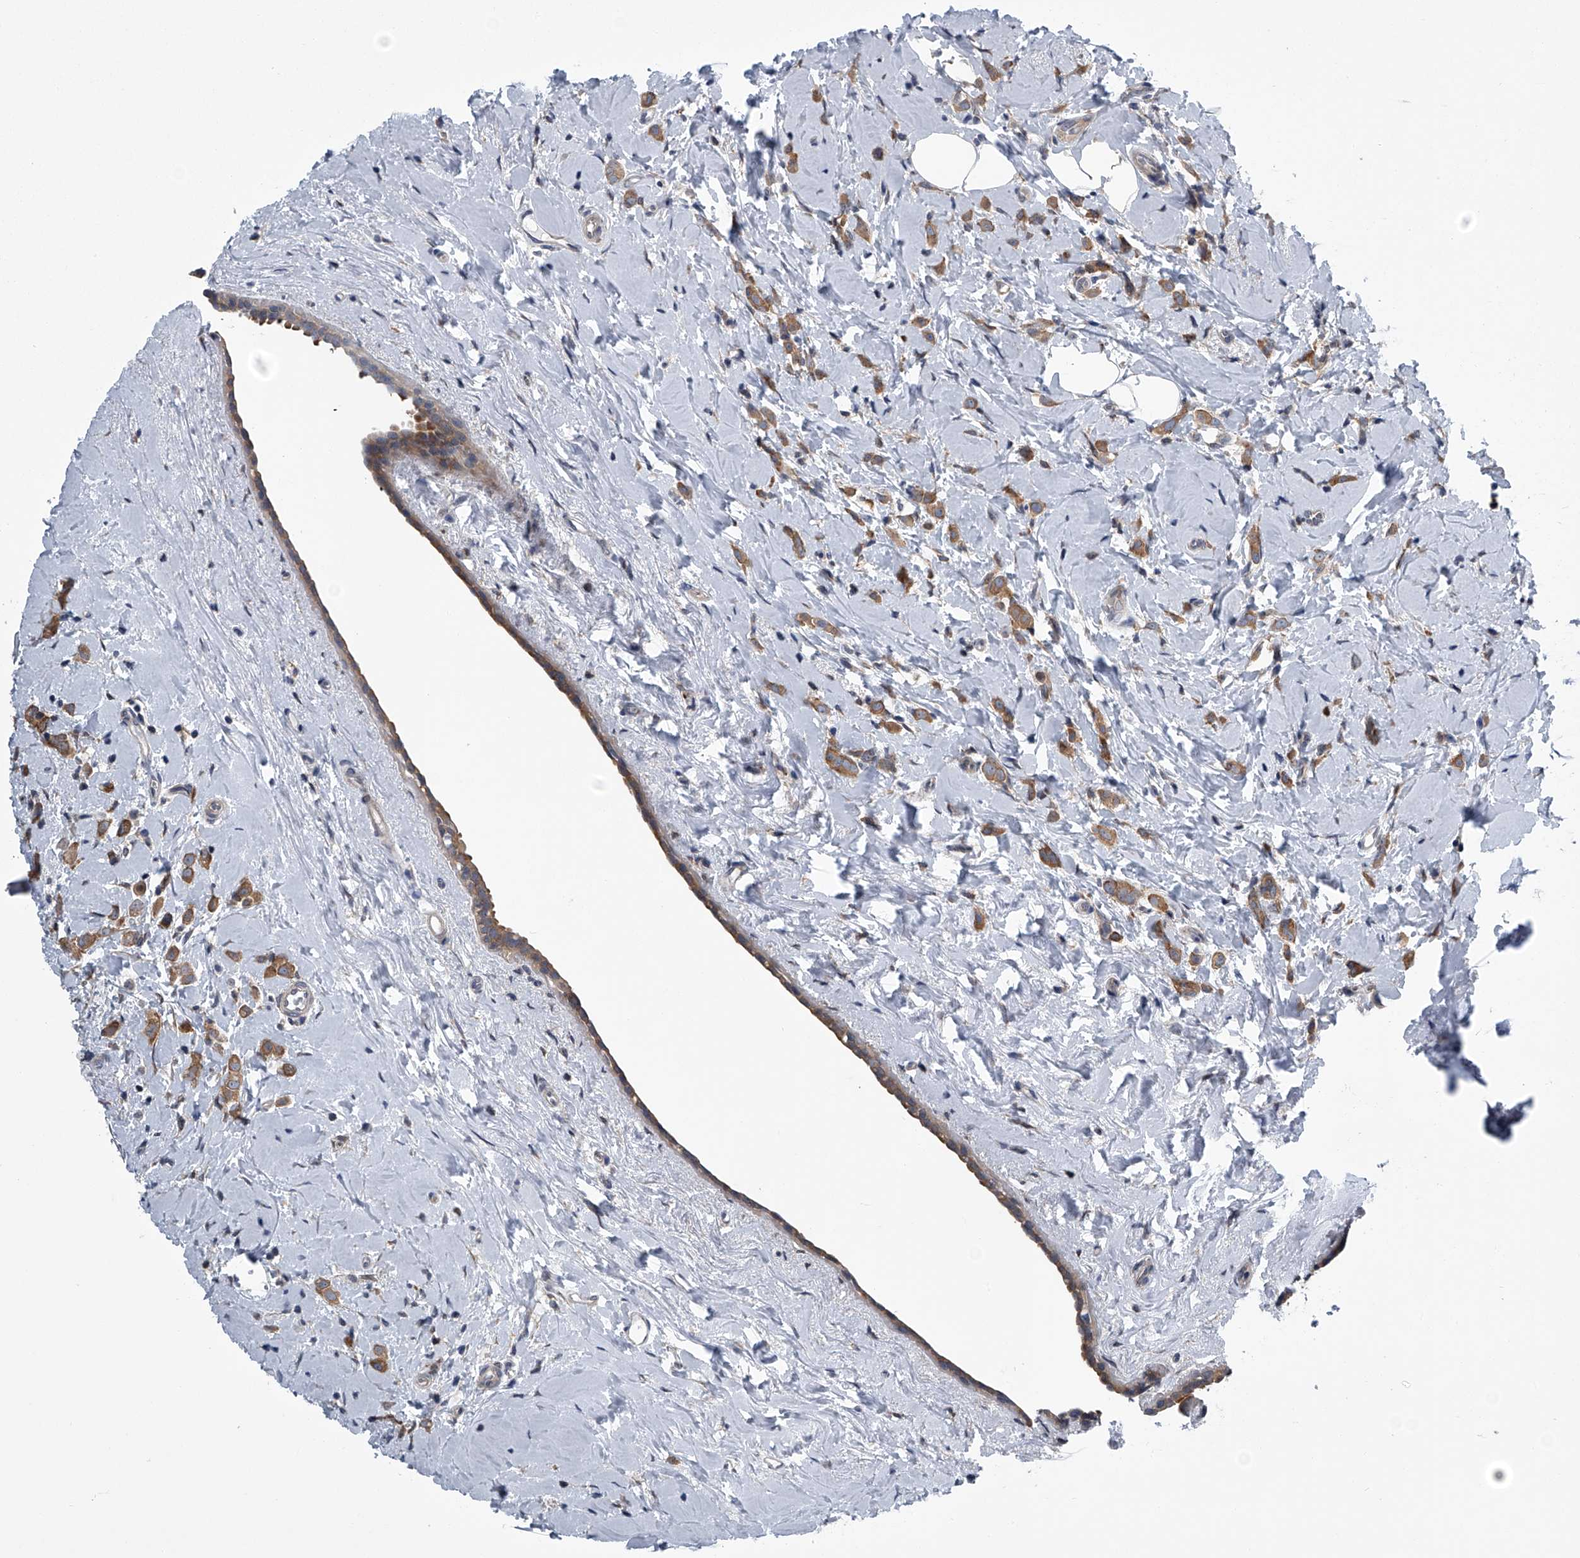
{"staining": {"intensity": "moderate", "quantity": ">75%", "location": "cytoplasmic/membranous"}, "tissue": "breast cancer", "cell_type": "Tumor cells", "image_type": "cancer", "snomed": [{"axis": "morphology", "description": "Lobular carcinoma"}, {"axis": "topography", "description": "Breast"}], "caption": "Protein expression by IHC shows moderate cytoplasmic/membranous positivity in approximately >75% of tumor cells in breast lobular carcinoma. Nuclei are stained in blue.", "gene": "PPP2R5D", "patient": {"sex": "female", "age": 47}}